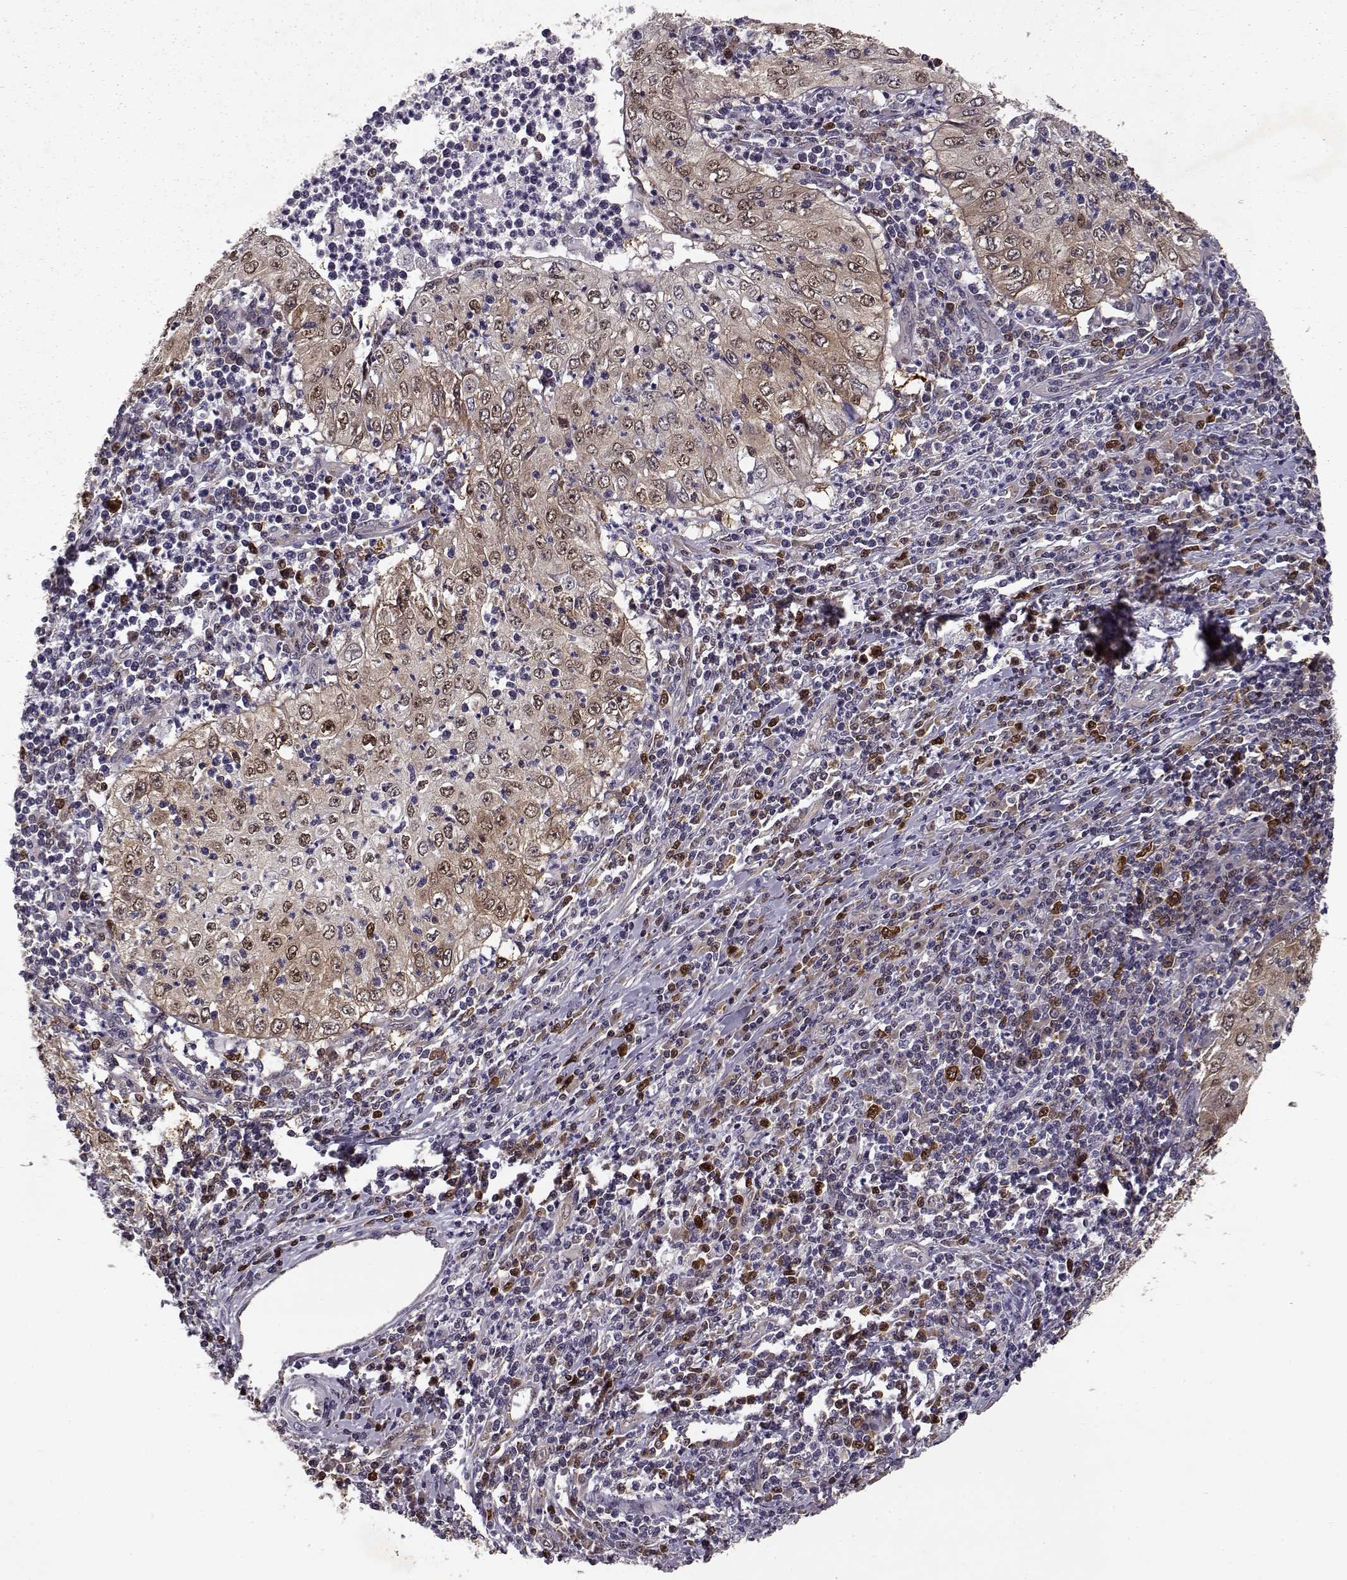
{"staining": {"intensity": "moderate", "quantity": "25%-75%", "location": "cytoplasmic/membranous"}, "tissue": "cervical cancer", "cell_type": "Tumor cells", "image_type": "cancer", "snomed": [{"axis": "morphology", "description": "Squamous cell carcinoma, NOS"}, {"axis": "topography", "description": "Cervix"}], "caption": "A brown stain labels moderate cytoplasmic/membranous positivity of a protein in cervical cancer tumor cells. (DAB IHC with brightfield microscopy, high magnification).", "gene": "RANBP1", "patient": {"sex": "female", "age": 24}}